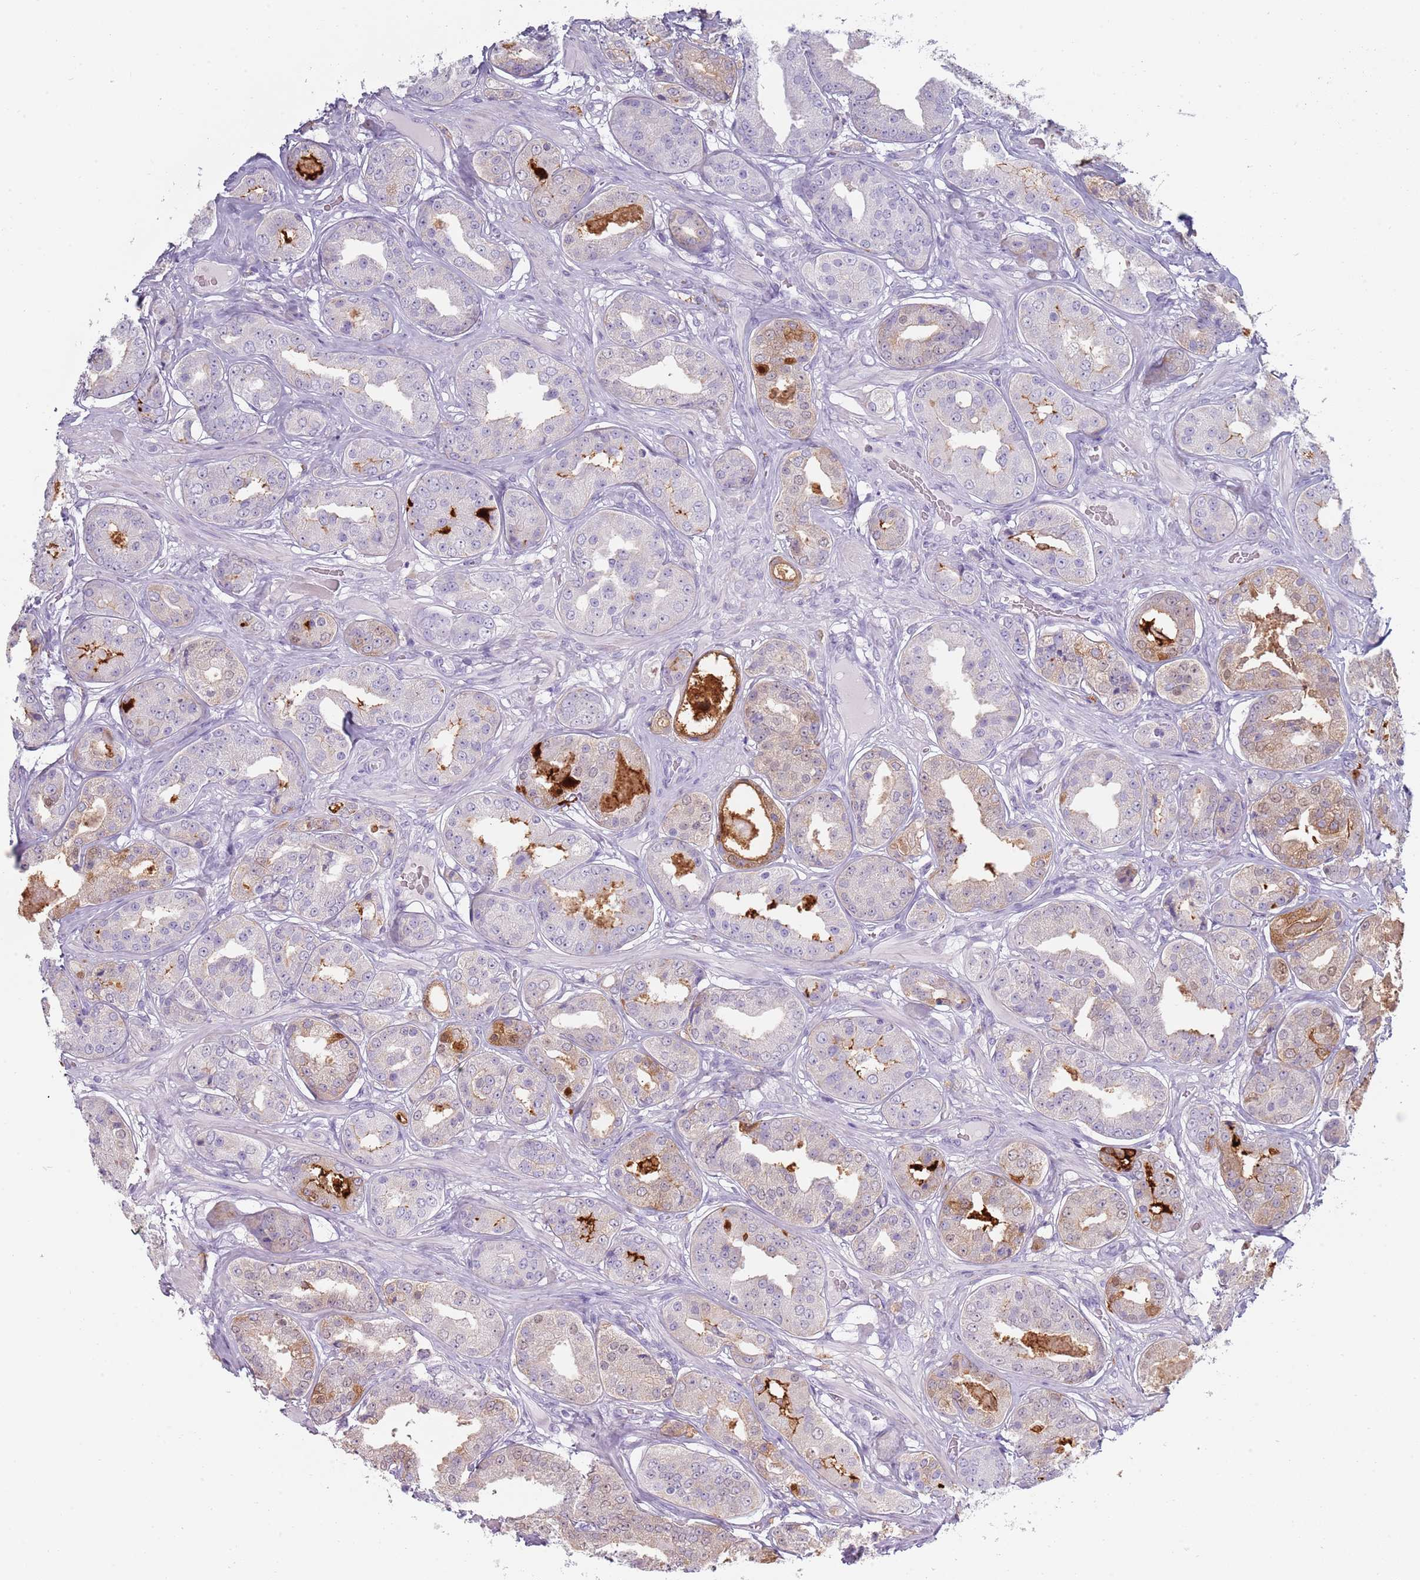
{"staining": {"intensity": "moderate", "quantity": "<25%", "location": "cytoplasmic/membranous"}, "tissue": "prostate cancer", "cell_type": "Tumor cells", "image_type": "cancer", "snomed": [{"axis": "morphology", "description": "Adenocarcinoma, High grade"}, {"axis": "topography", "description": "Prostate"}], "caption": "A brown stain labels moderate cytoplasmic/membranous staining of a protein in human prostate high-grade adenocarcinoma tumor cells.", "gene": "COLEC12", "patient": {"sex": "male", "age": 63}}